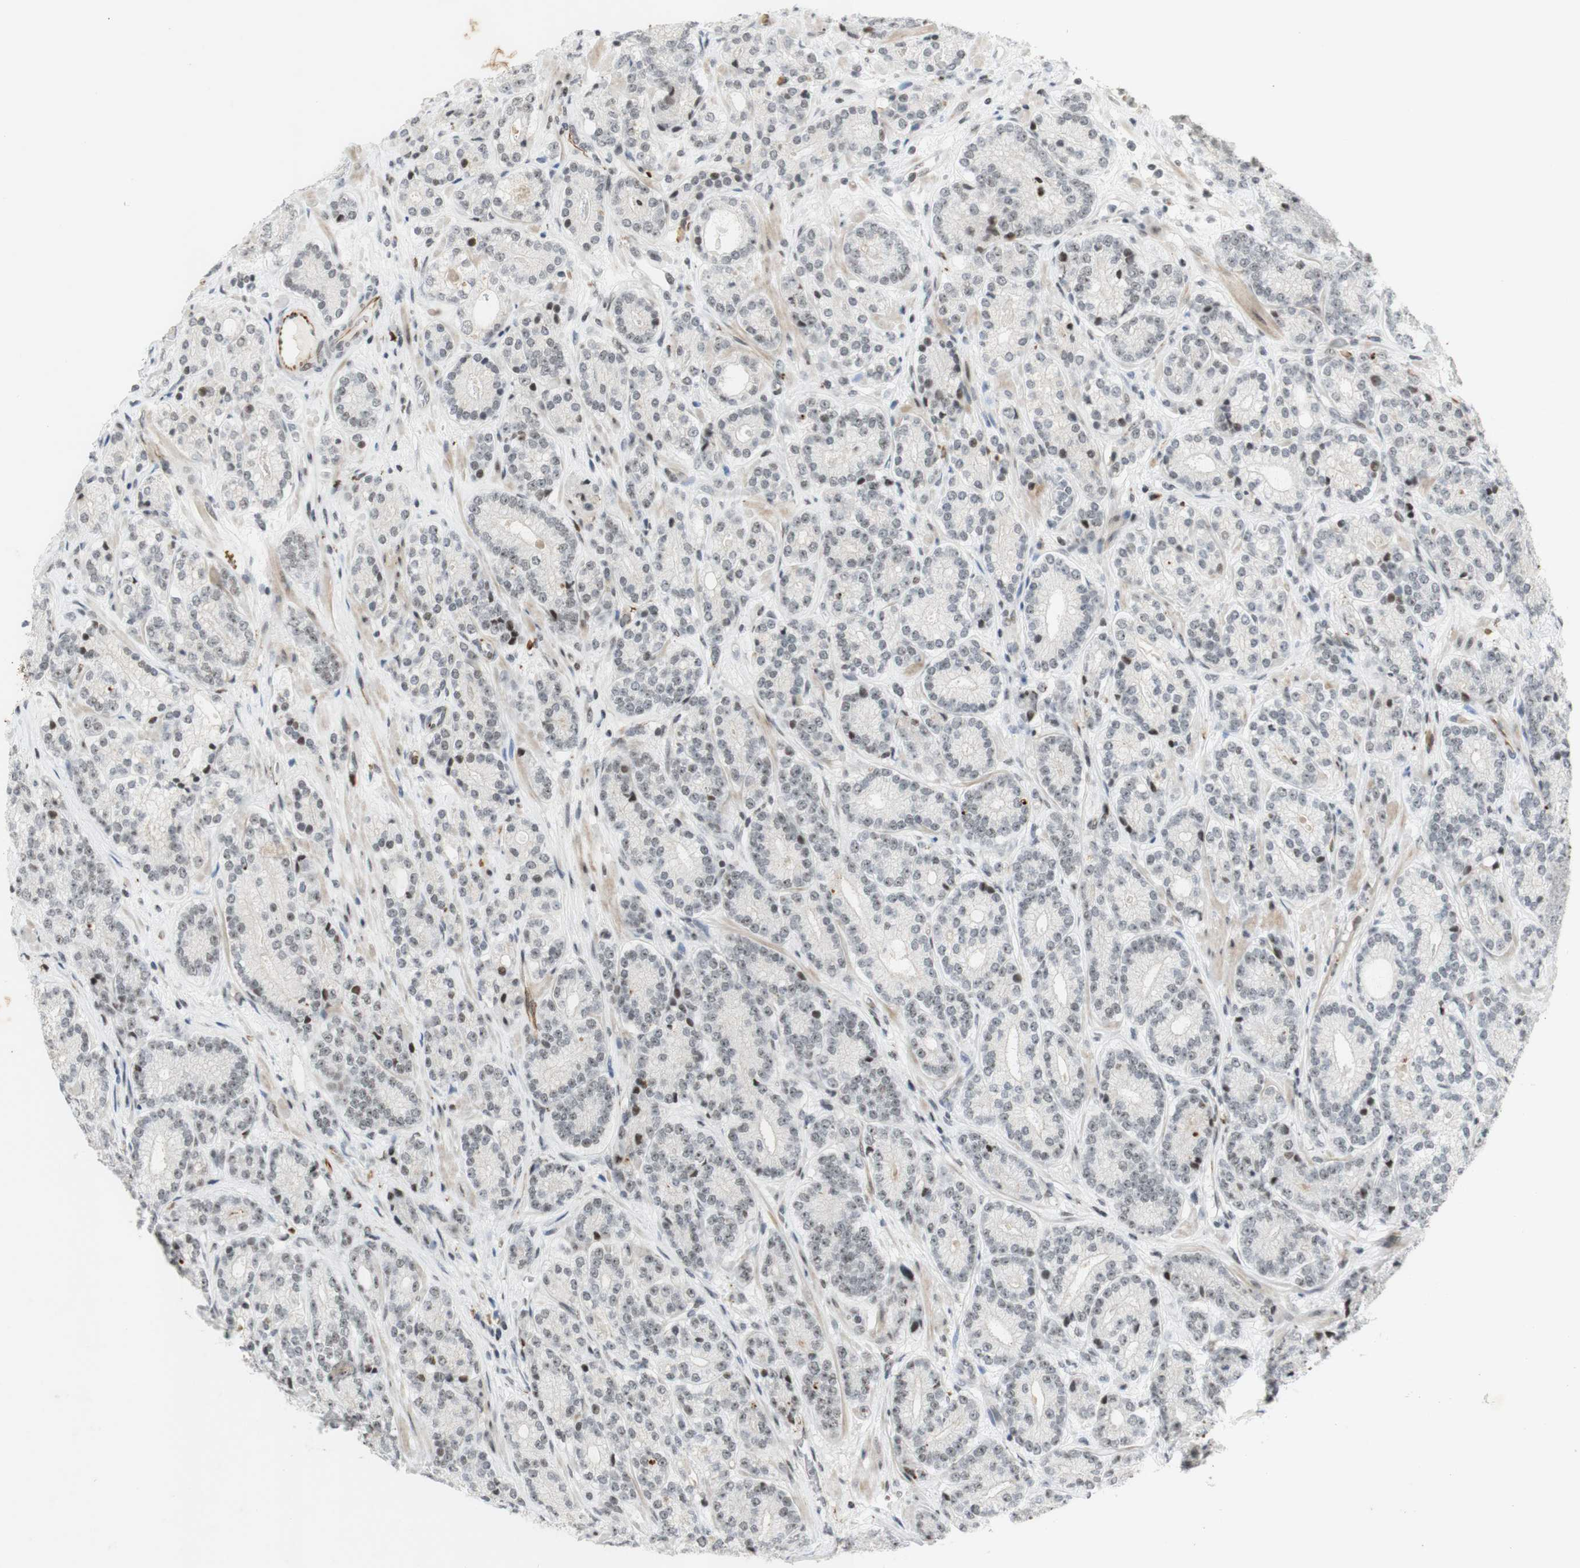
{"staining": {"intensity": "moderate", "quantity": ">75%", "location": "nuclear"}, "tissue": "prostate cancer", "cell_type": "Tumor cells", "image_type": "cancer", "snomed": [{"axis": "morphology", "description": "Adenocarcinoma, High grade"}, {"axis": "topography", "description": "Prostate"}], "caption": "This photomicrograph demonstrates immunohistochemistry staining of human adenocarcinoma (high-grade) (prostate), with medium moderate nuclear staining in approximately >75% of tumor cells.", "gene": "IRF1", "patient": {"sex": "male", "age": 61}}